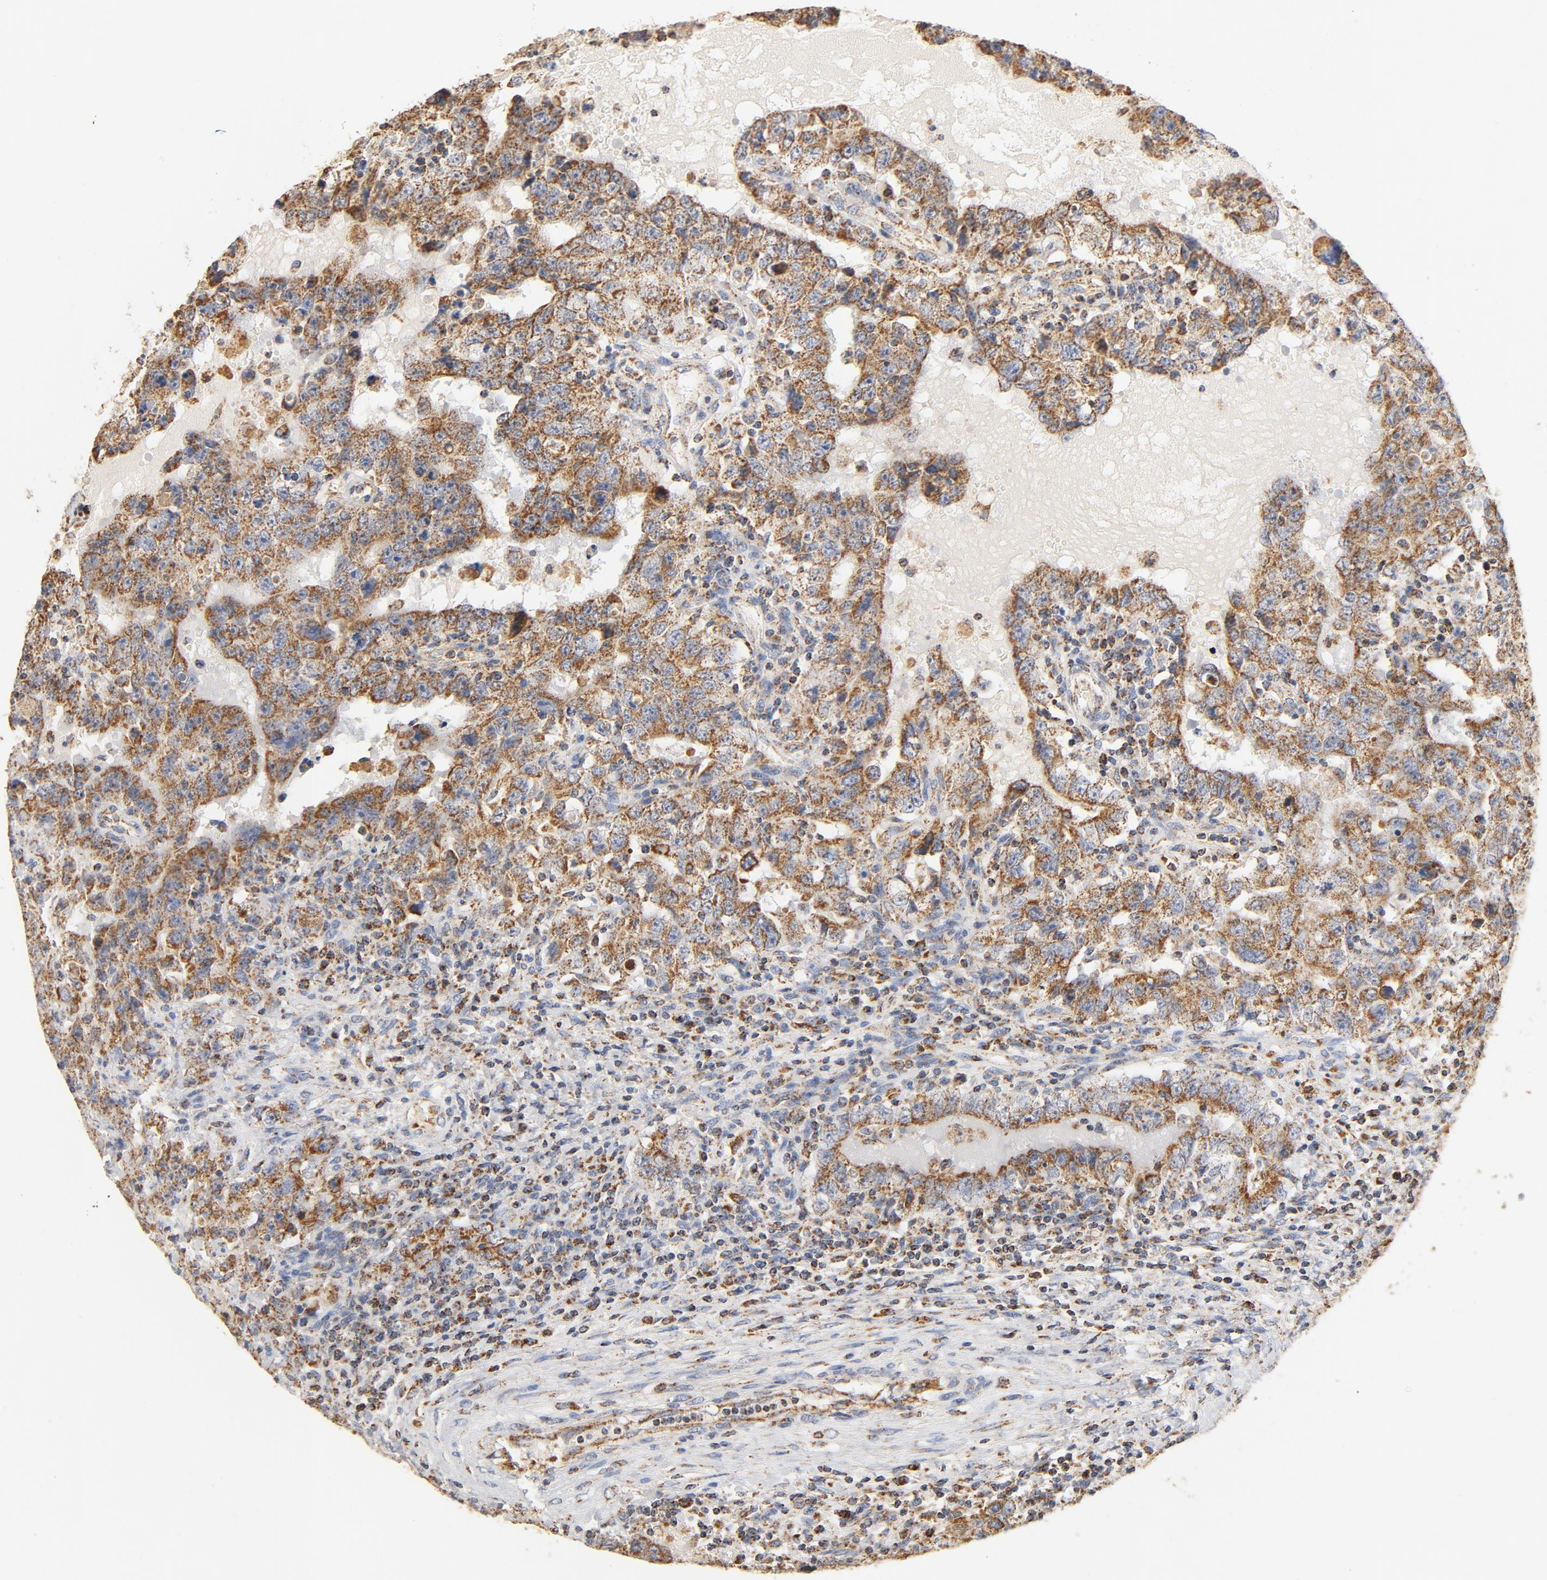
{"staining": {"intensity": "moderate", "quantity": ">75%", "location": "cytoplasmic/membranous"}, "tissue": "testis cancer", "cell_type": "Tumor cells", "image_type": "cancer", "snomed": [{"axis": "morphology", "description": "Carcinoma, Embryonal, NOS"}, {"axis": "topography", "description": "Testis"}], "caption": "Immunohistochemistry (IHC) of human embryonal carcinoma (testis) displays medium levels of moderate cytoplasmic/membranous staining in approximately >75% of tumor cells.", "gene": "COX4I1", "patient": {"sex": "male", "age": 26}}